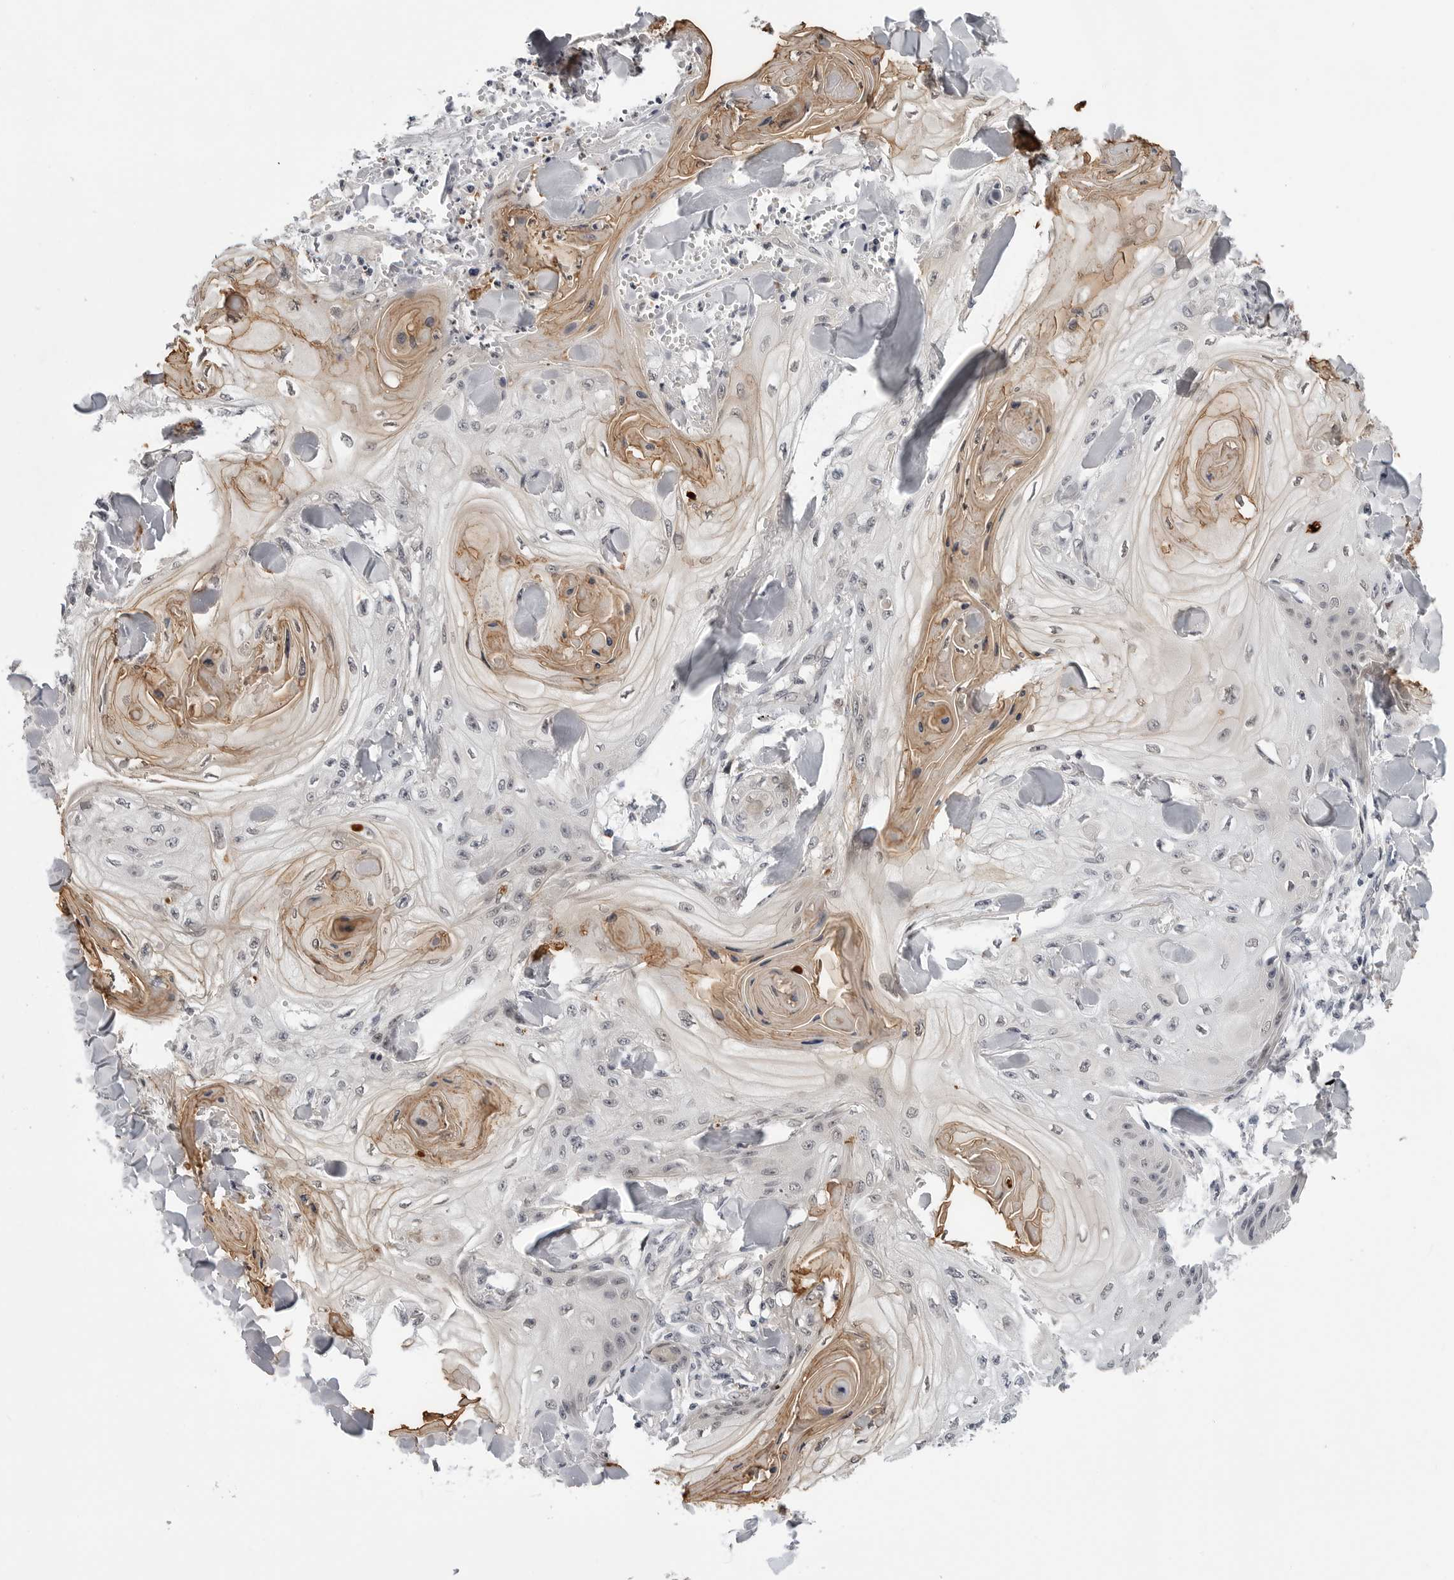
{"staining": {"intensity": "weak", "quantity": "<25%", "location": "cytoplasmic/membranous"}, "tissue": "skin cancer", "cell_type": "Tumor cells", "image_type": "cancer", "snomed": [{"axis": "morphology", "description": "Squamous cell carcinoma, NOS"}, {"axis": "topography", "description": "Skin"}], "caption": "A micrograph of skin cancer (squamous cell carcinoma) stained for a protein demonstrates no brown staining in tumor cells.", "gene": "KIAA1614", "patient": {"sex": "male", "age": 74}}